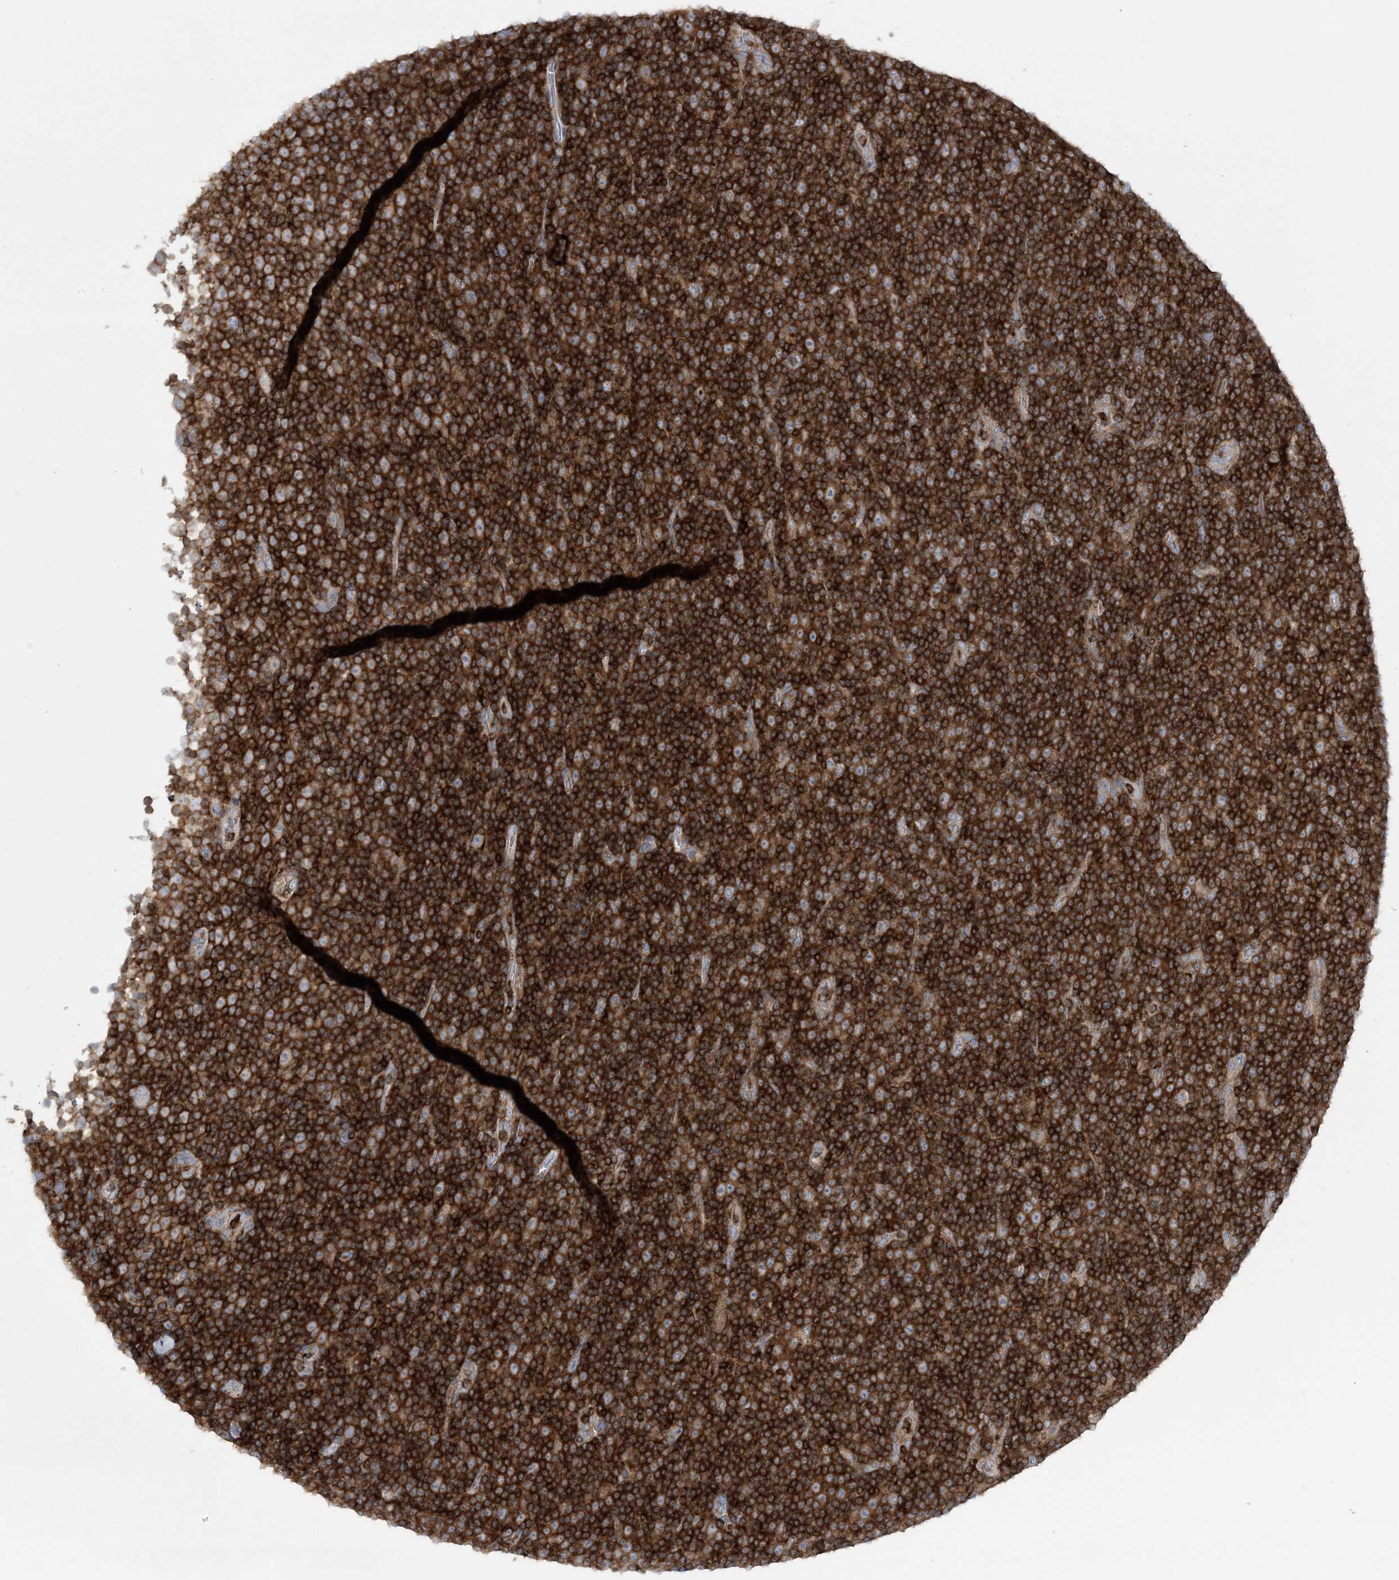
{"staining": {"intensity": "strong", "quantity": ">75%", "location": "cytoplasmic/membranous"}, "tissue": "lymphoma", "cell_type": "Tumor cells", "image_type": "cancer", "snomed": [{"axis": "morphology", "description": "Malignant lymphoma, non-Hodgkin's type, Low grade"}, {"axis": "topography", "description": "Lymph node"}], "caption": "Immunohistochemistry (IHC) (DAB) staining of human lymphoma exhibits strong cytoplasmic/membranous protein expression in approximately >75% of tumor cells.", "gene": "ARHGAP30", "patient": {"sex": "female", "age": 67}}